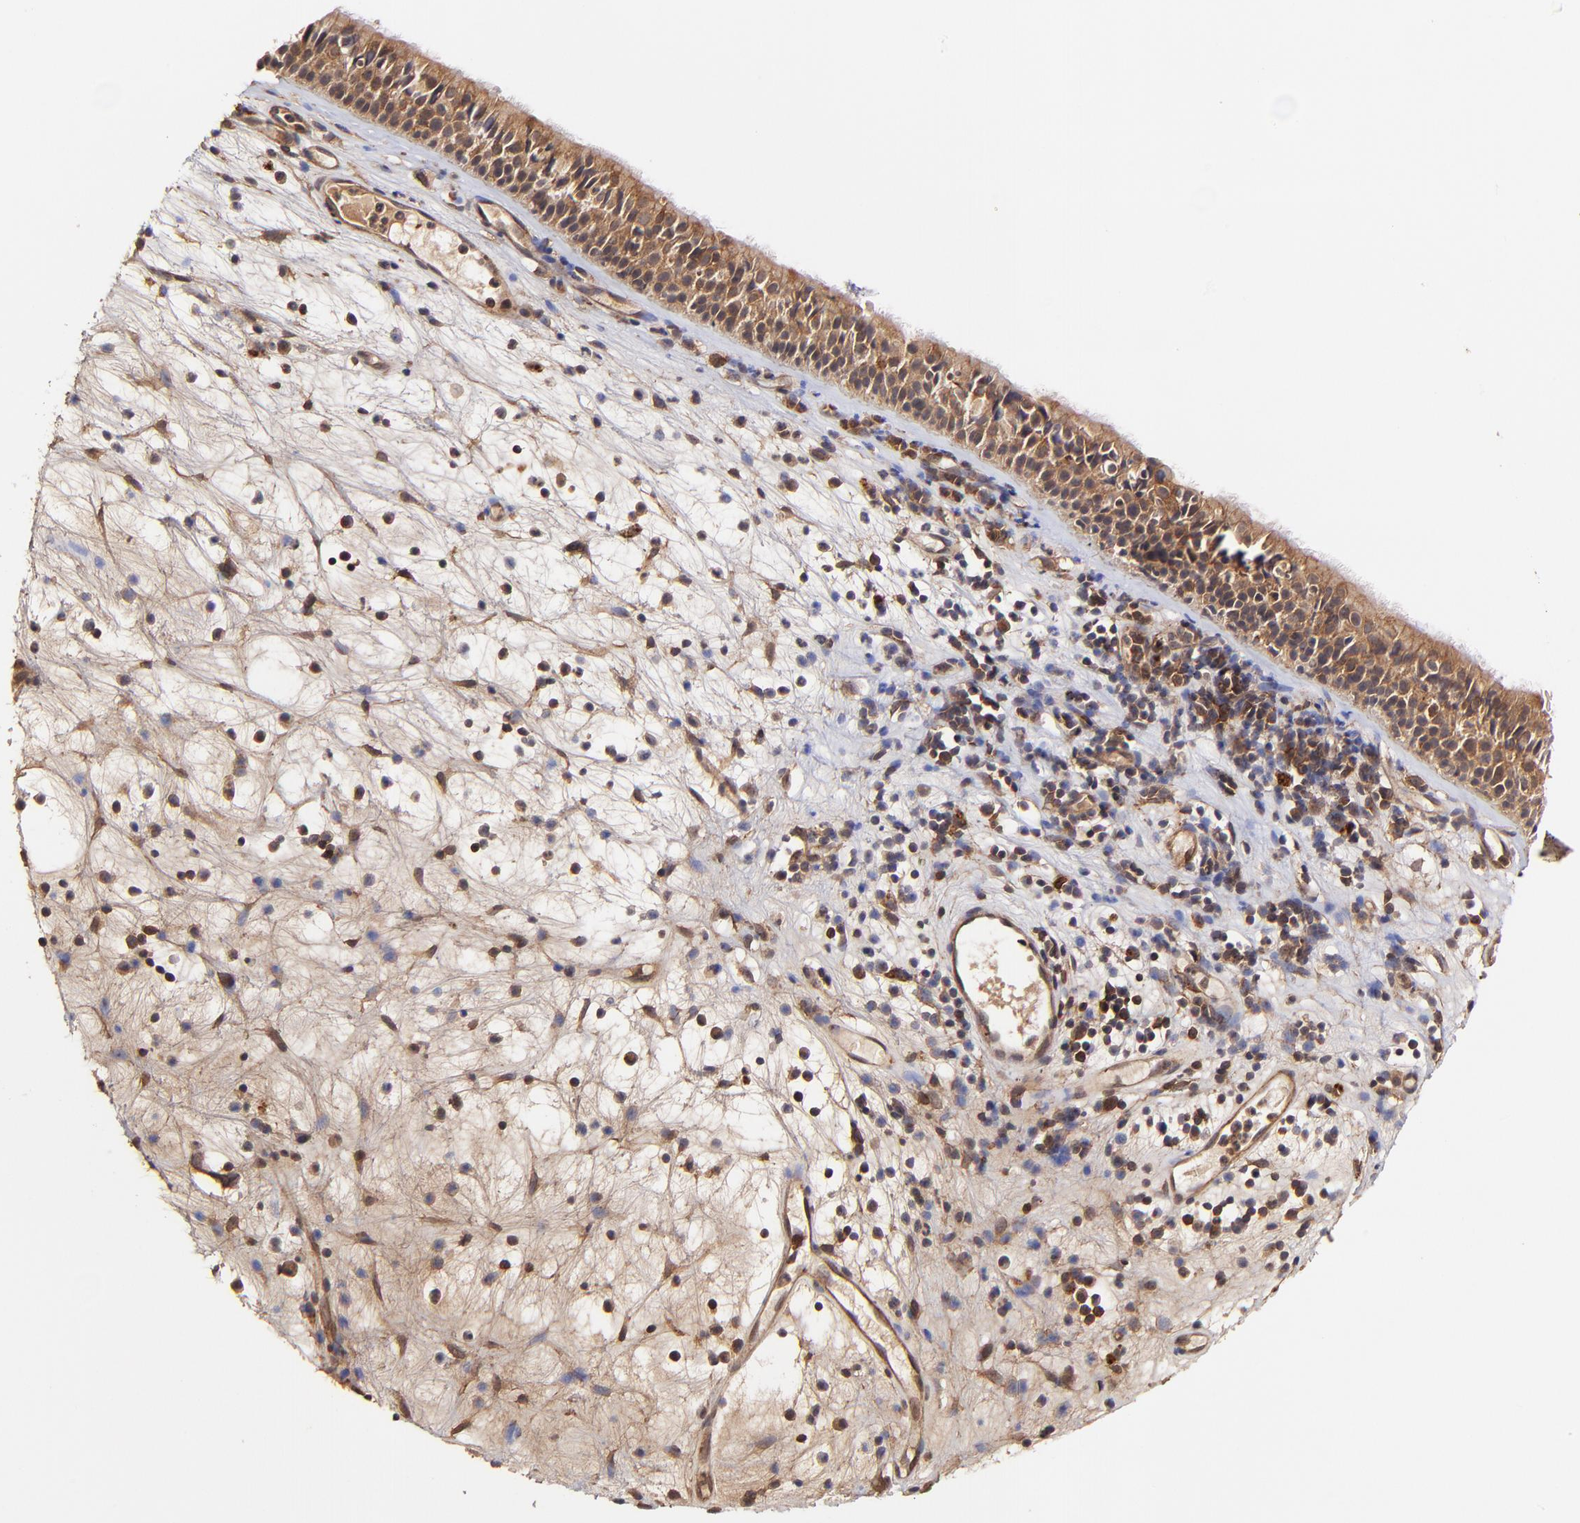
{"staining": {"intensity": "moderate", "quantity": ">75%", "location": "cytoplasmic/membranous"}, "tissue": "nasopharynx", "cell_type": "Respiratory epithelial cells", "image_type": "normal", "snomed": [{"axis": "morphology", "description": "Normal tissue, NOS"}, {"axis": "topography", "description": "Nasopharynx"}], "caption": "Respiratory epithelial cells display moderate cytoplasmic/membranous staining in about >75% of cells in benign nasopharynx.", "gene": "ITGB1", "patient": {"sex": "female", "age": 78}}